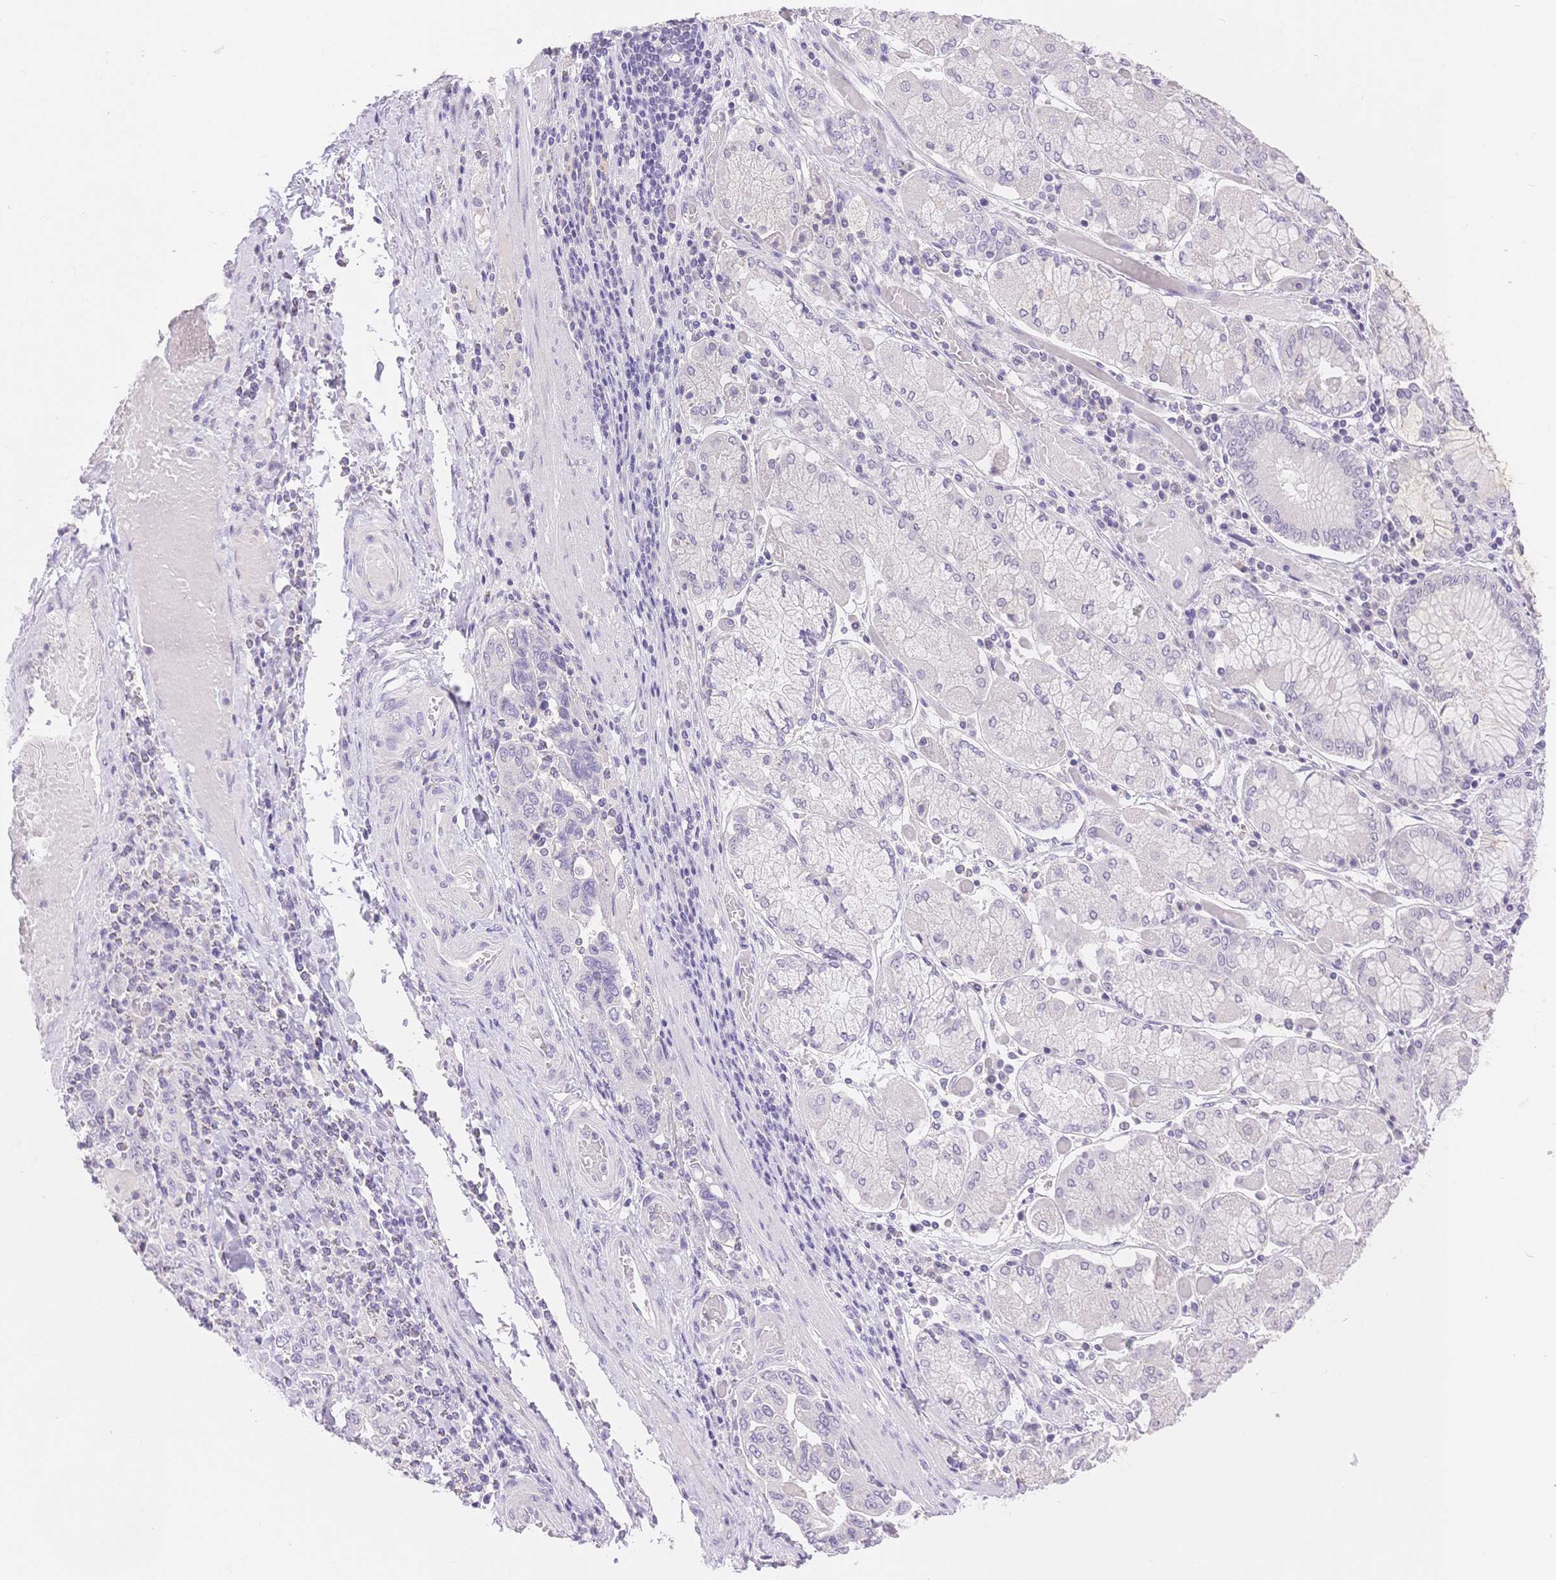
{"staining": {"intensity": "negative", "quantity": "none", "location": "none"}, "tissue": "stomach cancer", "cell_type": "Tumor cells", "image_type": "cancer", "snomed": [{"axis": "morphology", "description": "Adenocarcinoma, NOS"}, {"axis": "topography", "description": "Stomach, upper"}, {"axis": "topography", "description": "Stomach"}], "caption": "A high-resolution image shows immunohistochemistry staining of adenocarcinoma (stomach), which demonstrates no significant expression in tumor cells.", "gene": "MYOM1", "patient": {"sex": "male", "age": 62}}